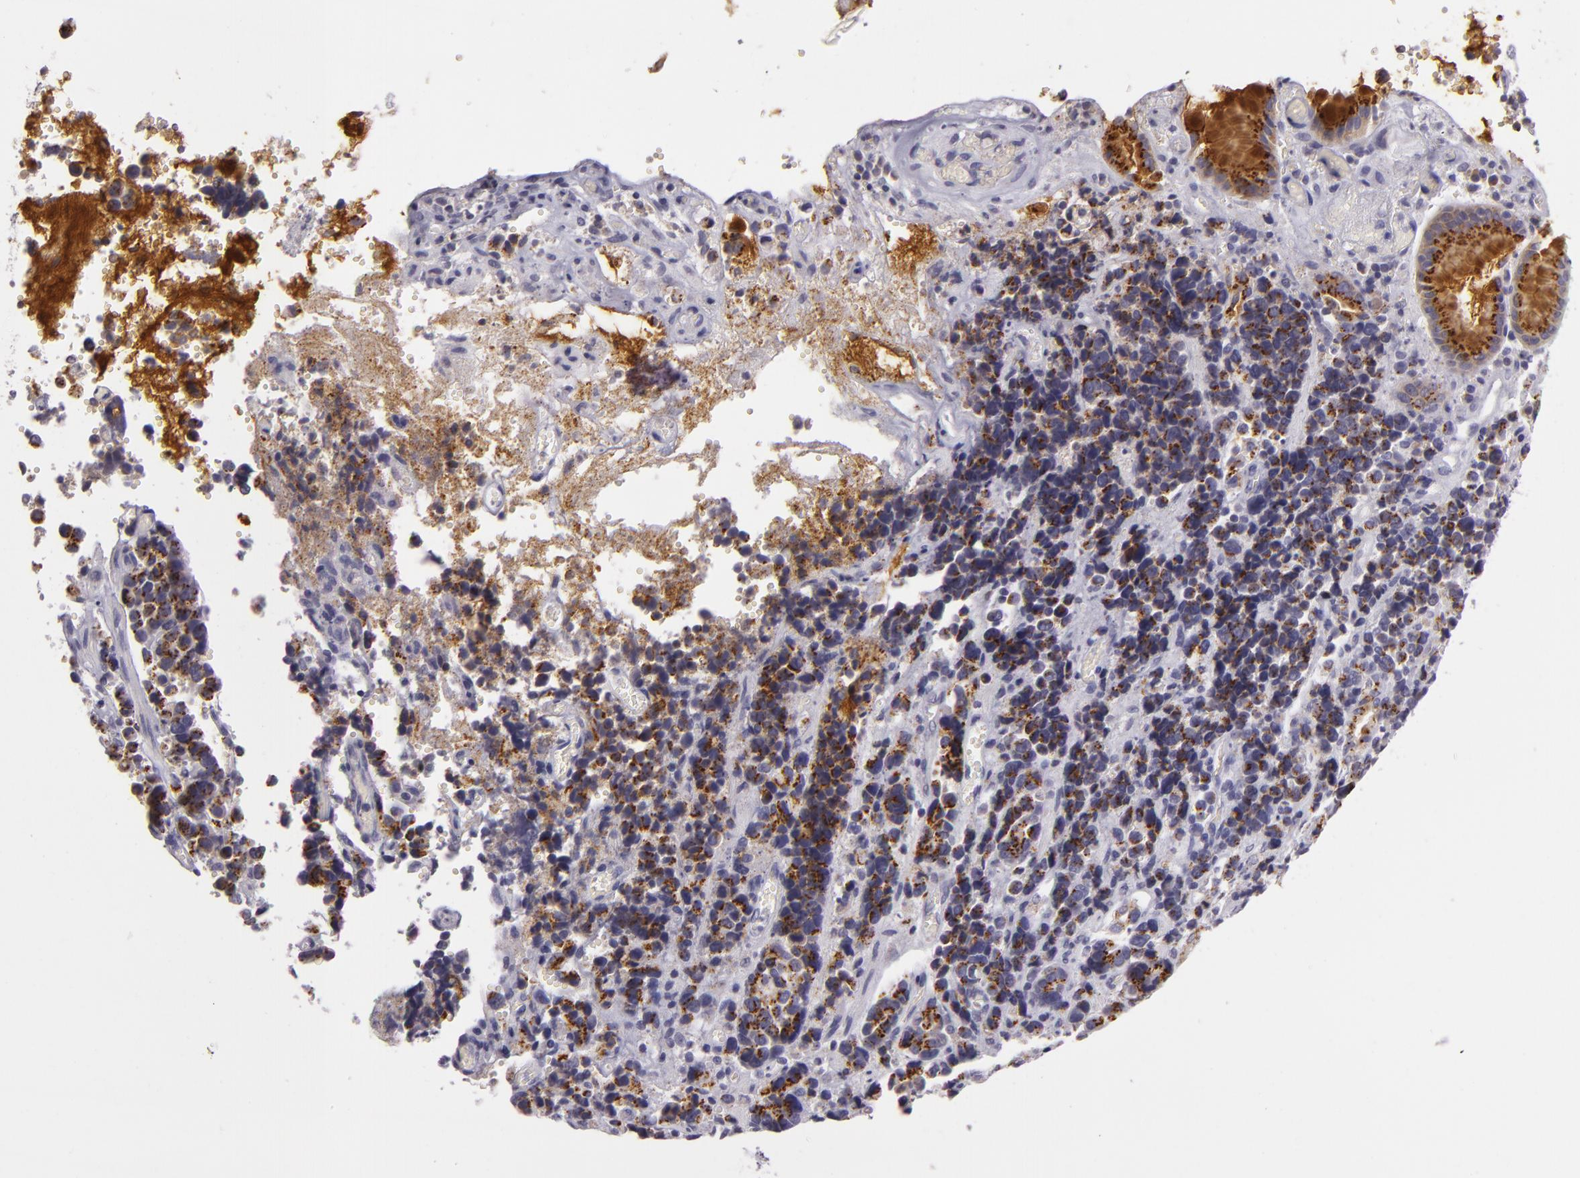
{"staining": {"intensity": "moderate", "quantity": ">75%", "location": "cytoplasmic/membranous"}, "tissue": "stomach cancer", "cell_type": "Tumor cells", "image_type": "cancer", "snomed": [{"axis": "morphology", "description": "Adenocarcinoma, NOS"}, {"axis": "topography", "description": "Stomach, upper"}], "caption": "Stomach cancer (adenocarcinoma) stained with a protein marker displays moderate staining in tumor cells.", "gene": "CILK1", "patient": {"sex": "male", "age": 71}}